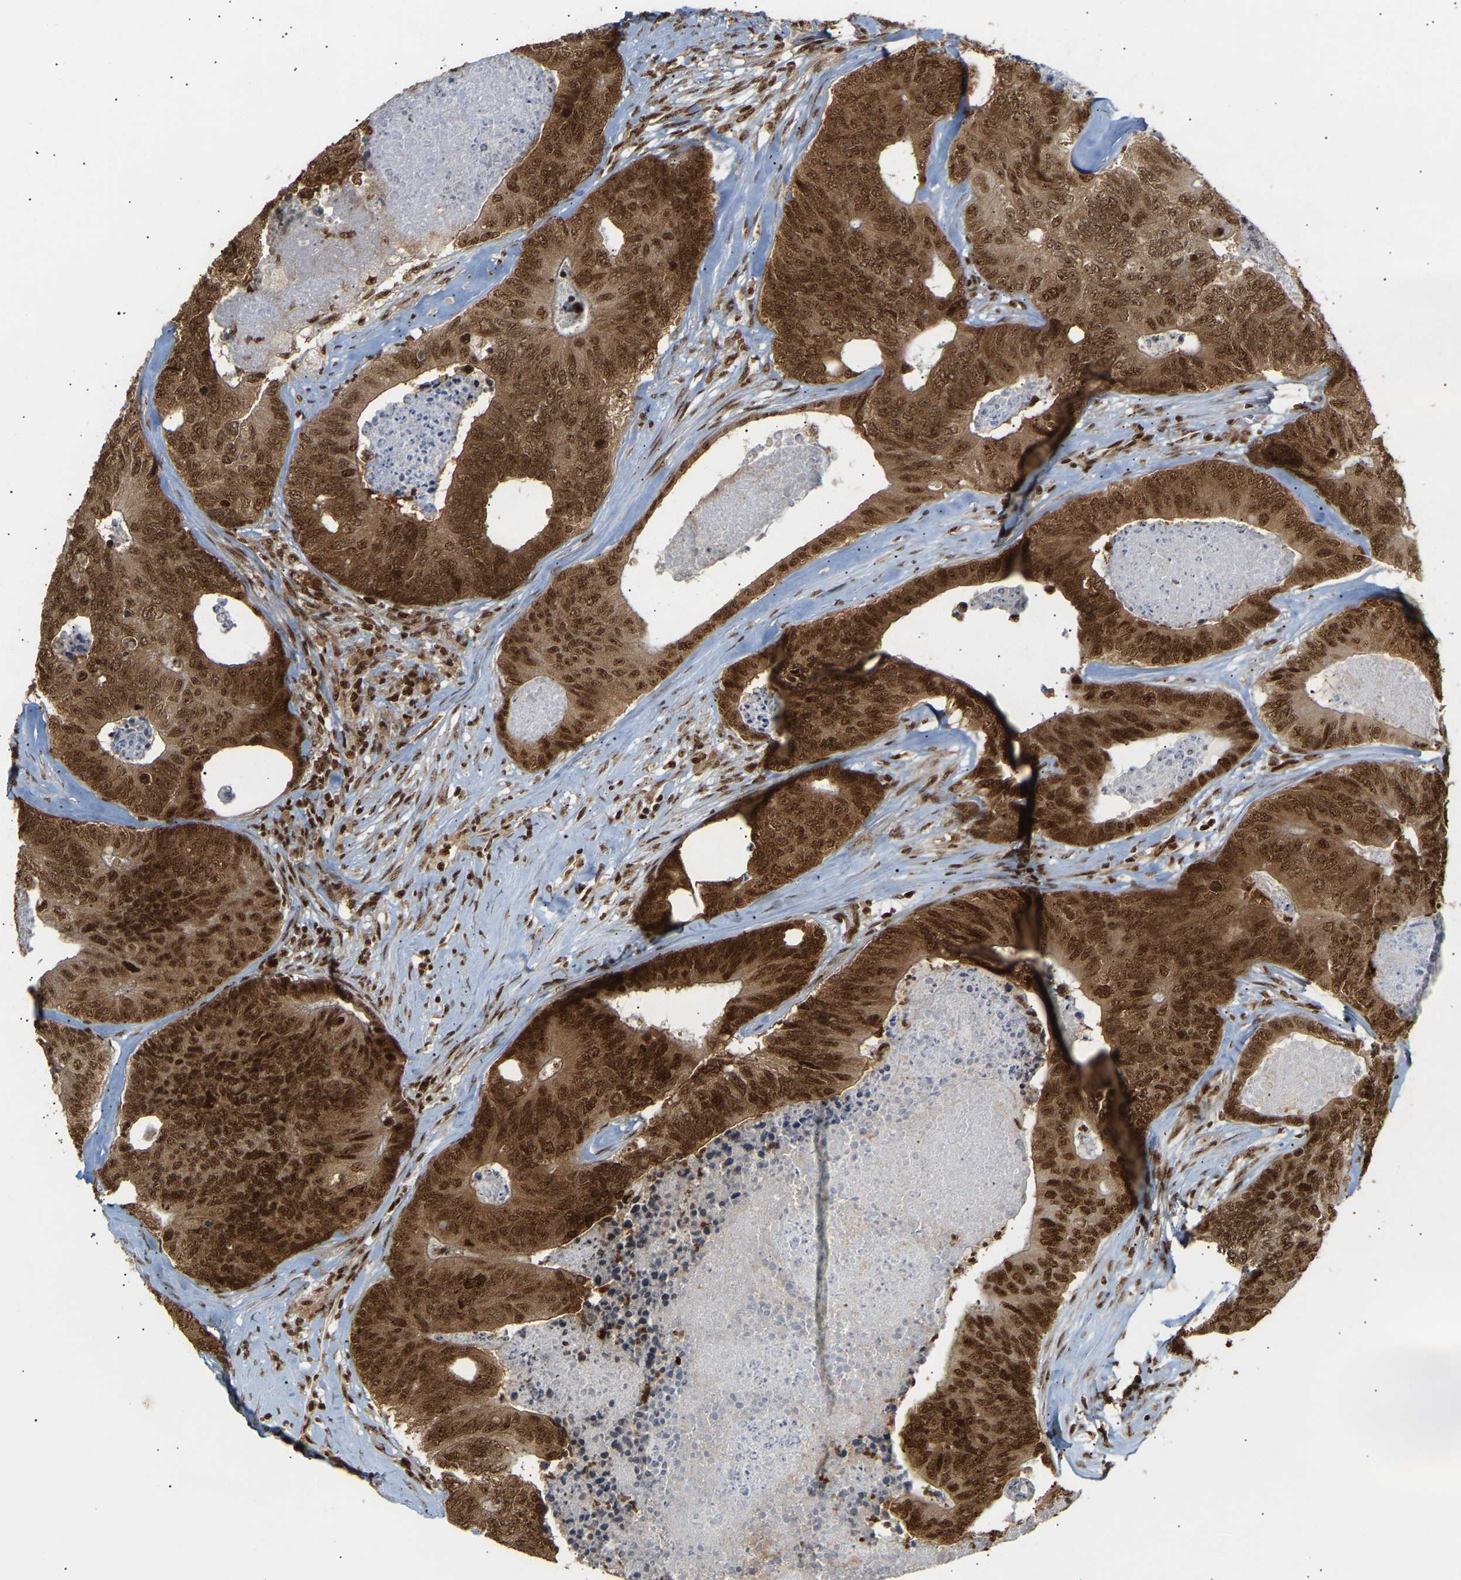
{"staining": {"intensity": "strong", "quantity": ">75%", "location": "cytoplasmic/membranous,nuclear"}, "tissue": "colorectal cancer", "cell_type": "Tumor cells", "image_type": "cancer", "snomed": [{"axis": "morphology", "description": "Adenocarcinoma, NOS"}, {"axis": "topography", "description": "Colon"}], "caption": "Brown immunohistochemical staining in human colorectal cancer reveals strong cytoplasmic/membranous and nuclear staining in about >75% of tumor cells.", "gene": "ALYREF", "patient": {"sex": "female", "age": 67}}